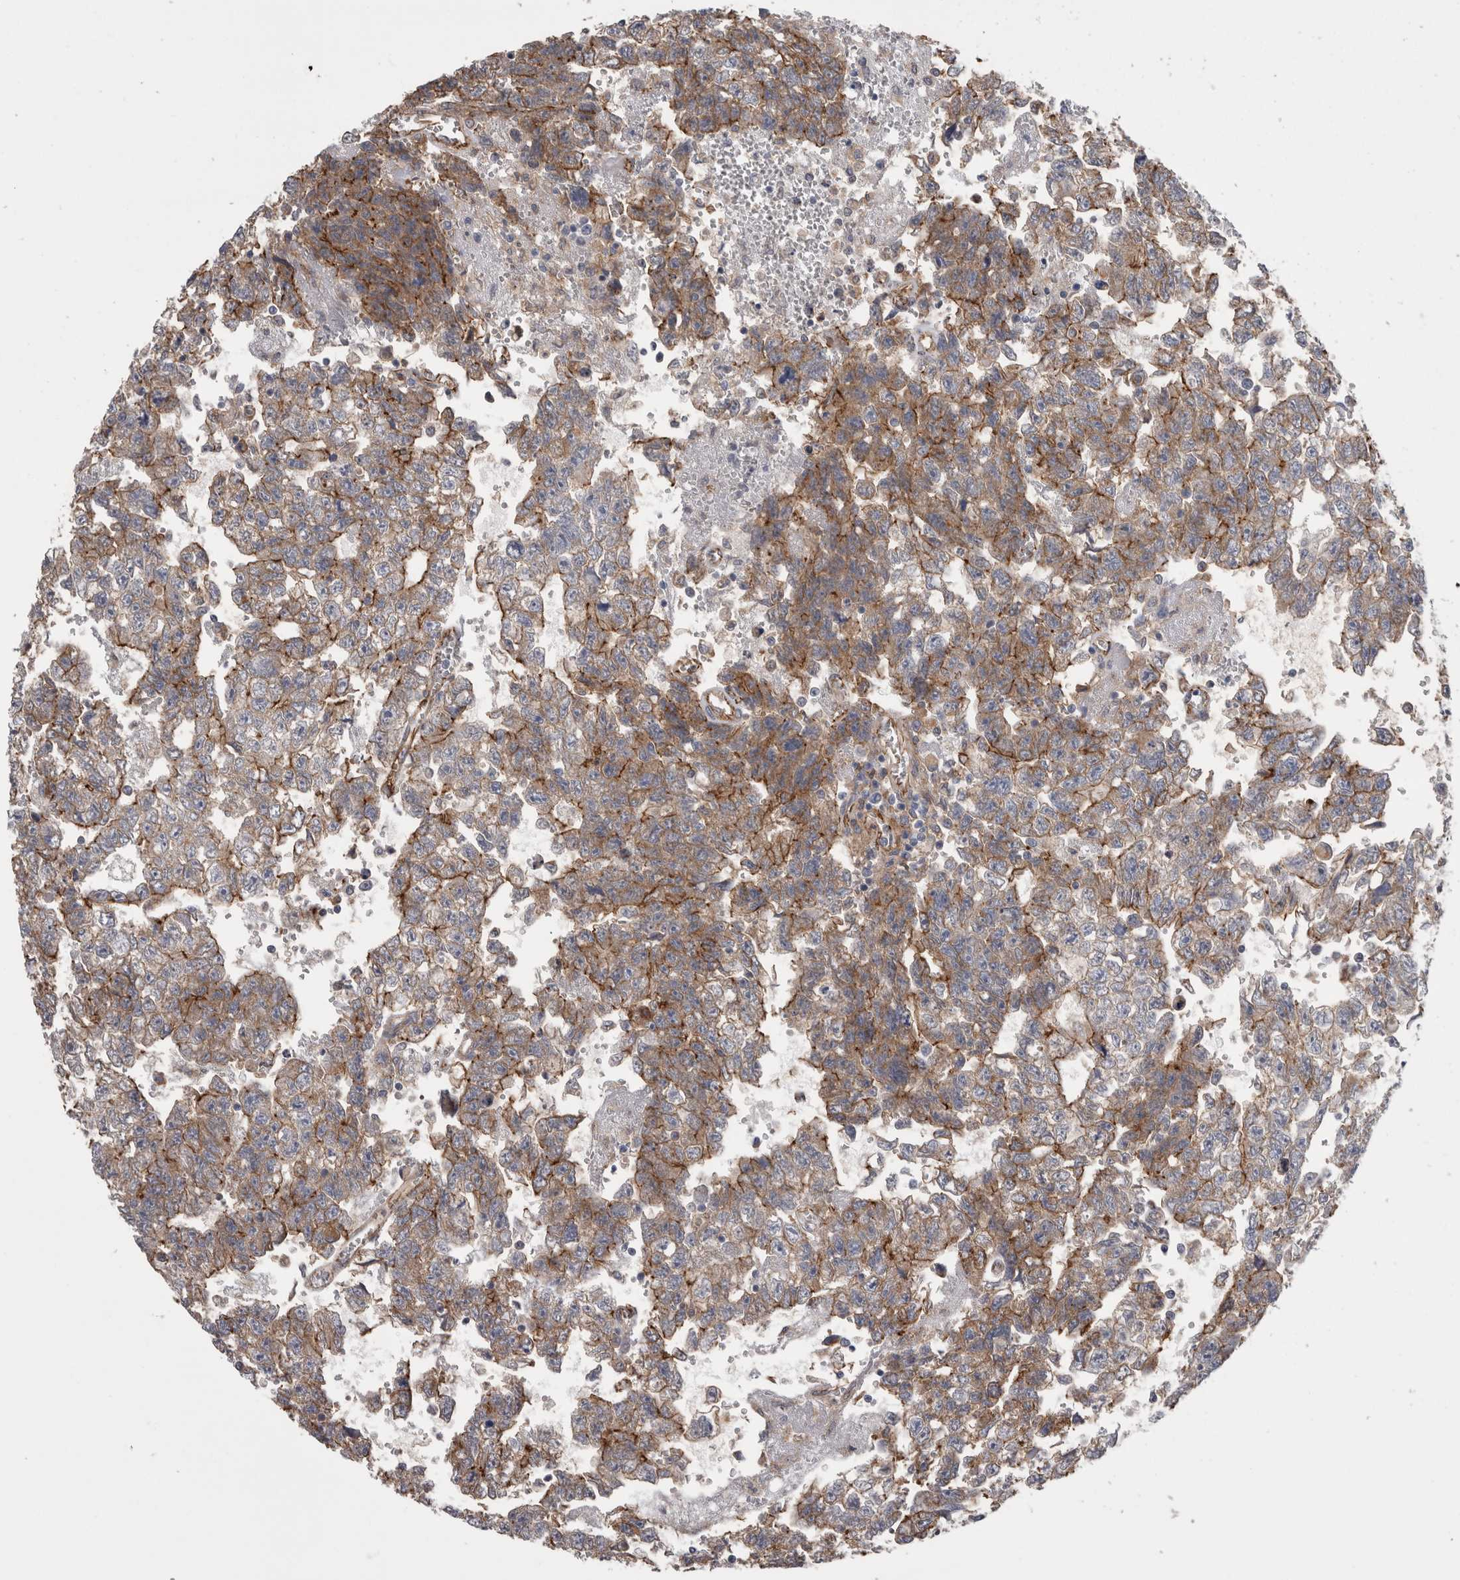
{"staining": {"intensity": "moderate", "quantity": ">75%", "location": "cytoplasmic/membranous"}, "tissue": "testis cancer", "cell_type": "Tumor cells", "image_type": "cancer", "snomed": [{"axis": "morphology", "description": "Seminoma, NOS"}, {"axis": "morphology", "description": "Carcinoma, Embryonal, NOS"}, {"axis": "topography", "description": "Testis"}], "caption": "A histopathology image of human testis cancer (embryonal carcinoma) stained for a protein shows moderate cytoplasmic/membranous brown staining in tumor cells. Ihc stains the protein in brown and the nuclei are stained blue.", "gene": "NECTIN2", "patient": {"sex": "male", "age": 38}}